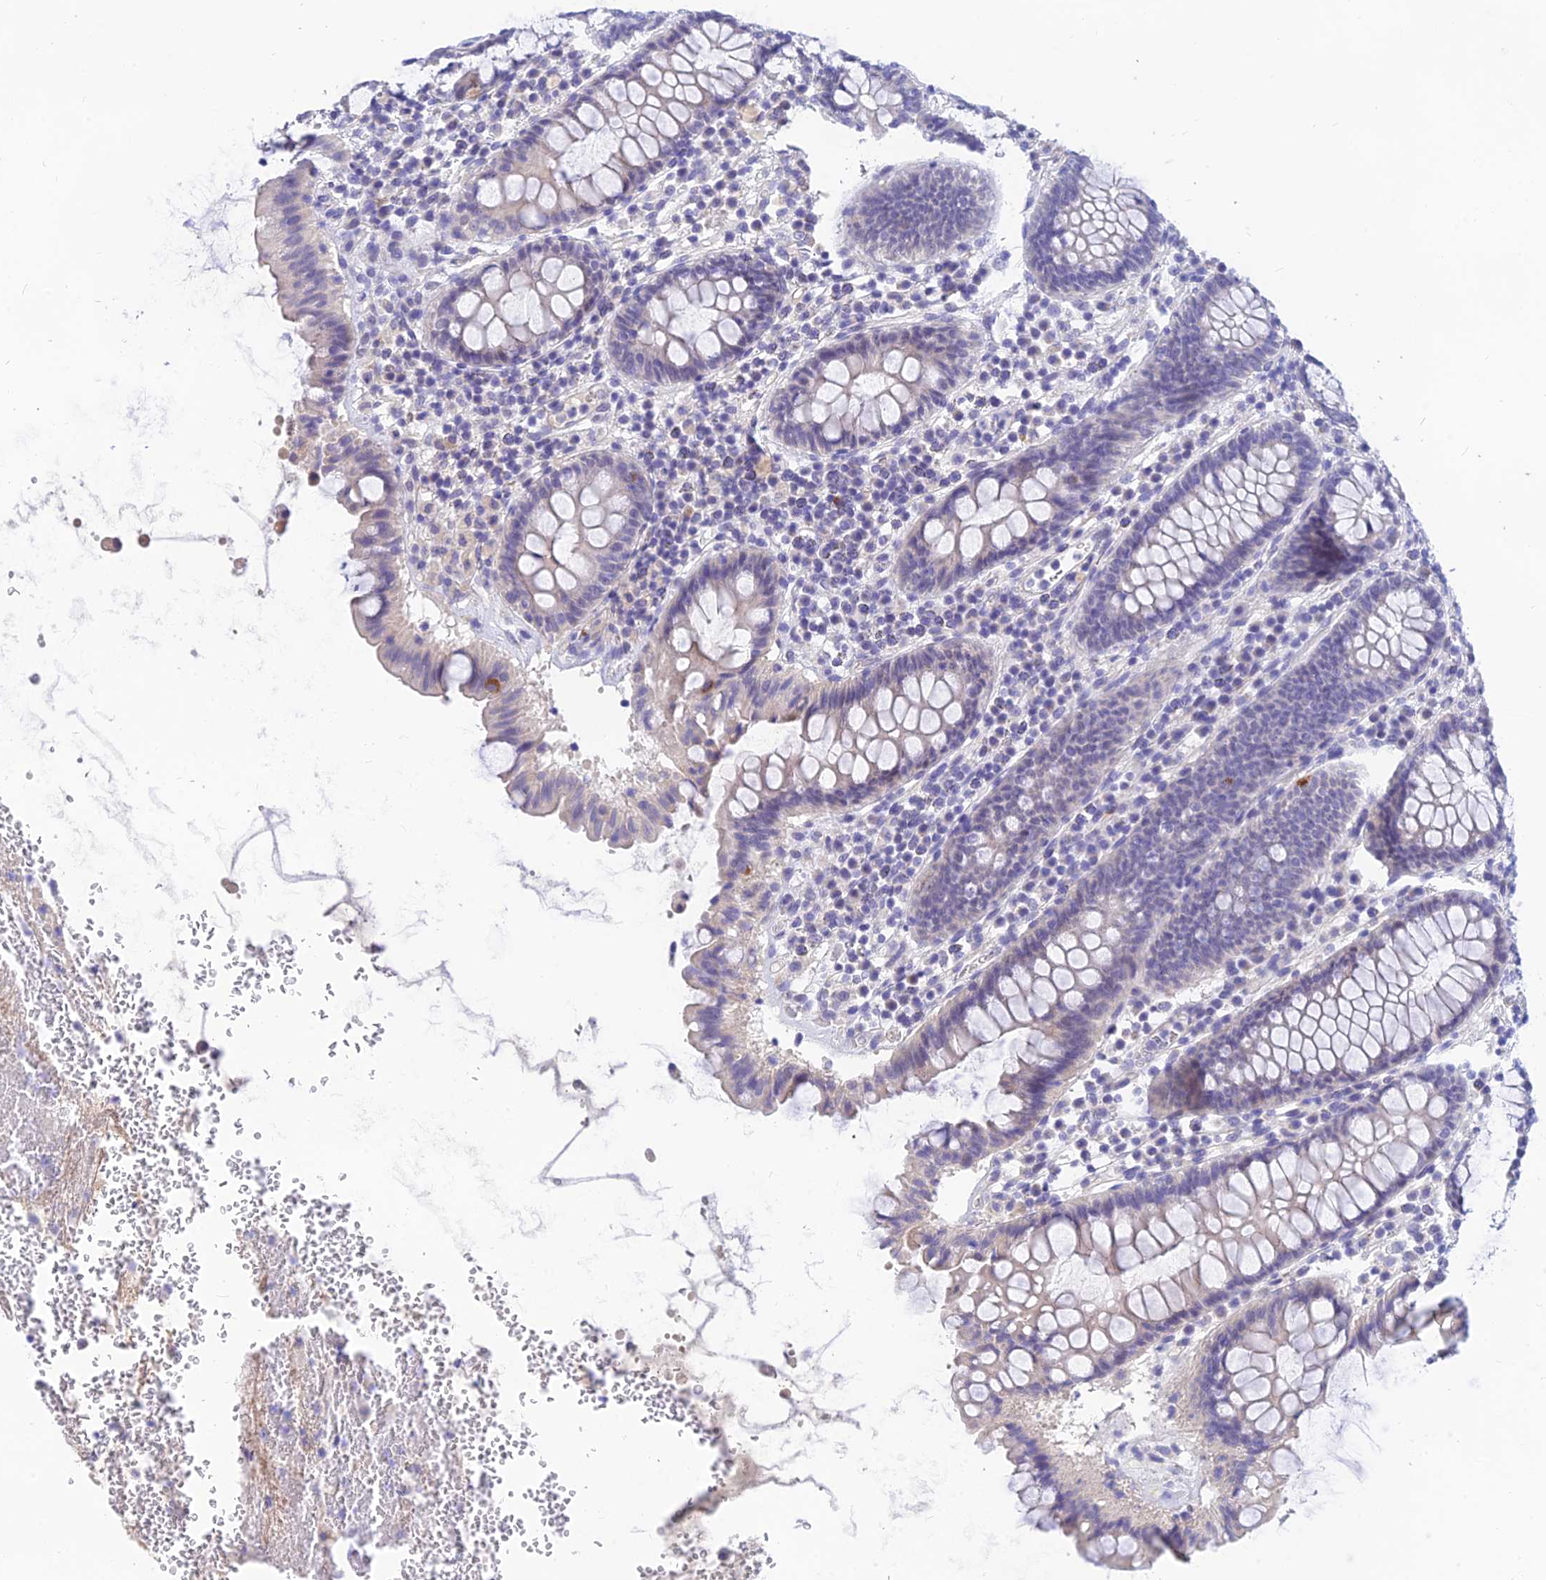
{"staining": {"intensity": "negative", "quantity": "none", "location": "none"}, "tissue": "colorectal cancer", "cell_type": "Tumor cells", "image_type": "cancer", "snomed": [{"axis": "morphology", "description": "Normal tissue, NOS"}, {"axis": "morphology", "description": "Adenocarcinoma, NOS"}, {"axis": "topography", "description": "Colon"}], "caption": "Immunohistochemistry of colorectal cancer (adenocarcinoma) reveals no expression in tumor cells.", "gene": "TMEM161B", "patient": {"sex": "female", "age": 75}}